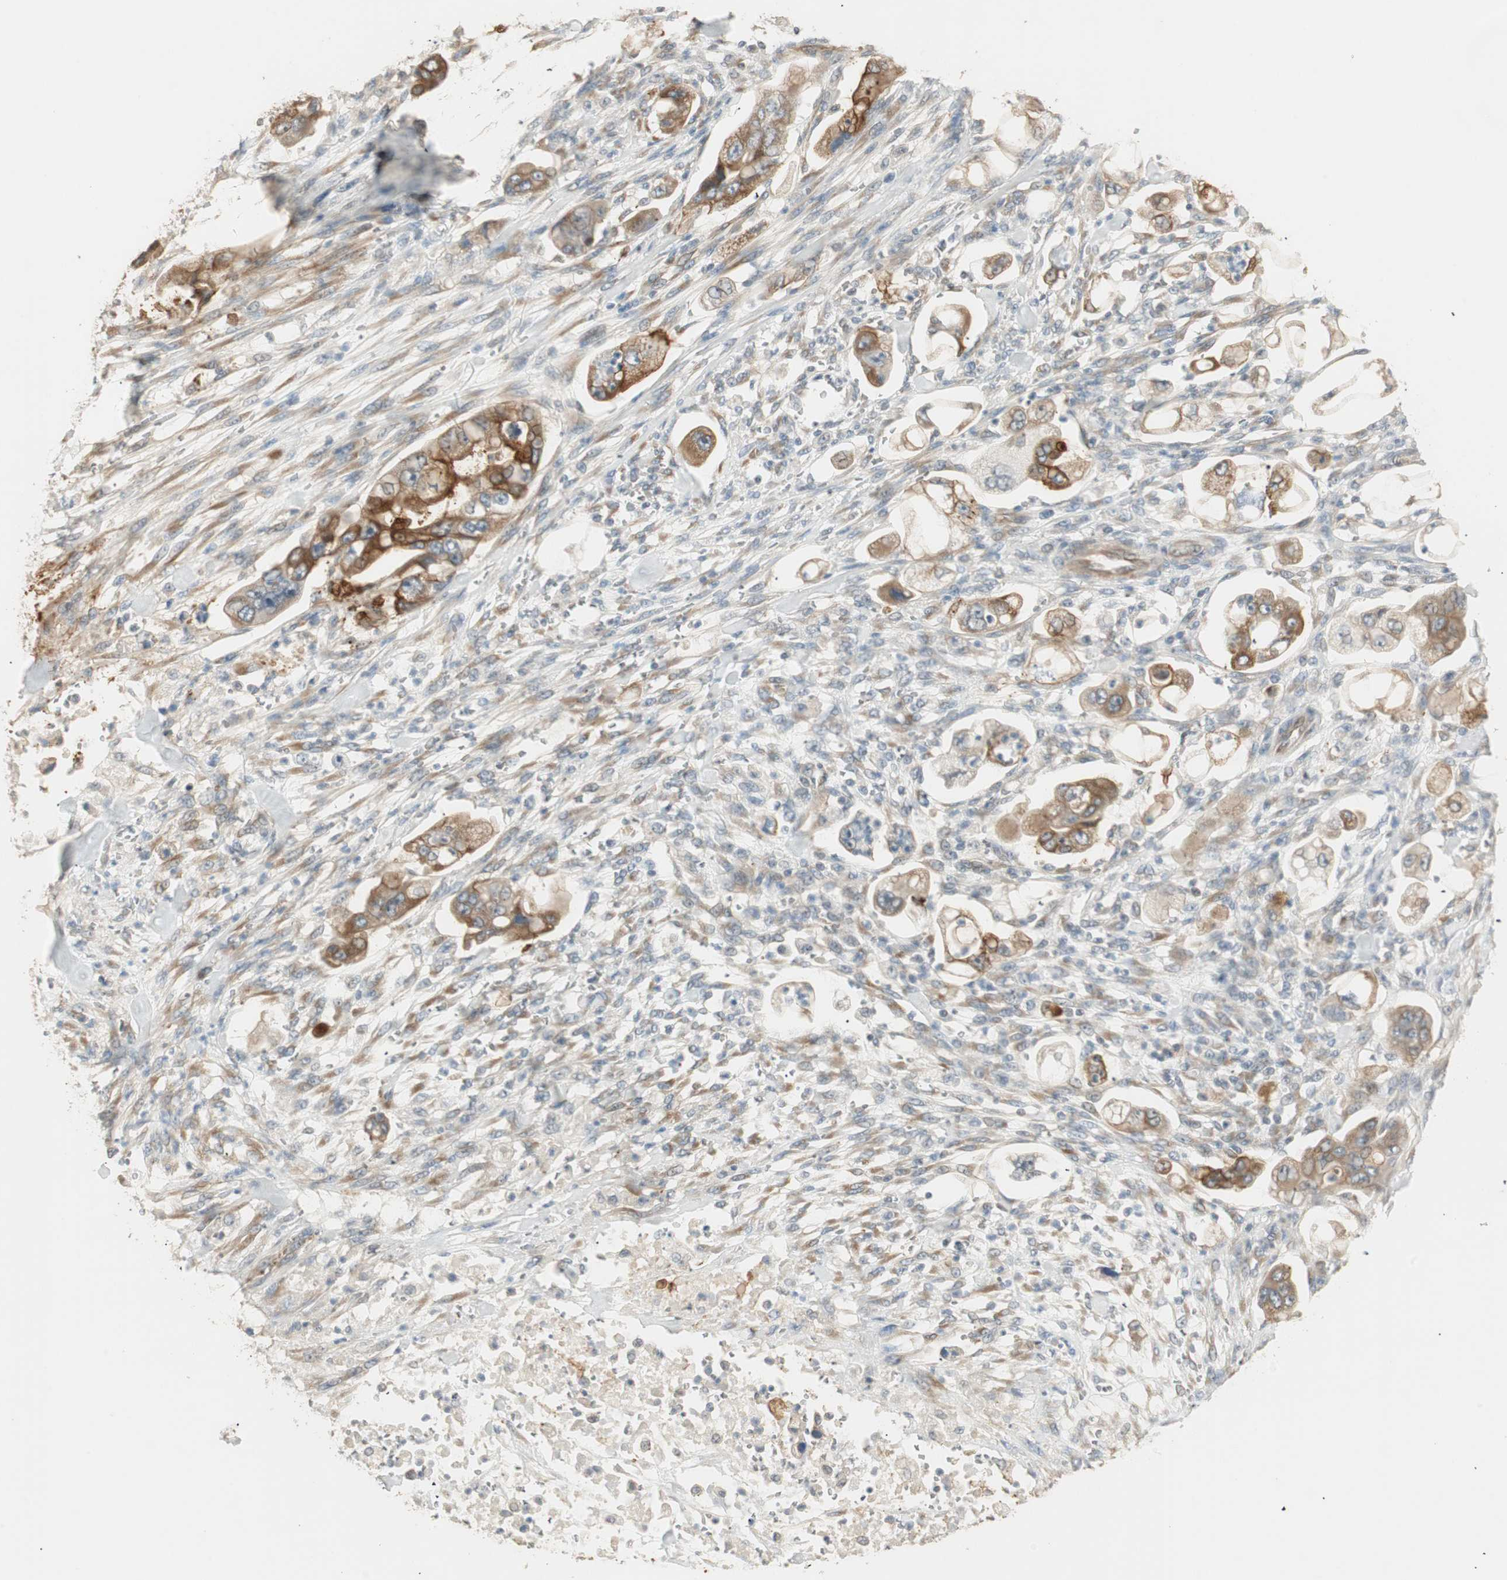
{"staining": {"intensity": "strong", "quantity": ">75%", "location": "cytoplasmic/membranous"}, "tissue": "stomach cancer", "cell_type": "Tumor cells", "image_type": "cancer", "snomed": [{"axis": "morphology", "description": "Adenocarcinoma, NOS"}, {"axis": "topography", "description": "Stomach"}], "caption": "A high-resolution image shows immunohistochemistry staining of stomach cancer, which displays strong cytoplasmic/membranous expression in approximately >75% of tumor cells.", "gene": "TASOR", "patient": {"sex": "male", "age": 62}}